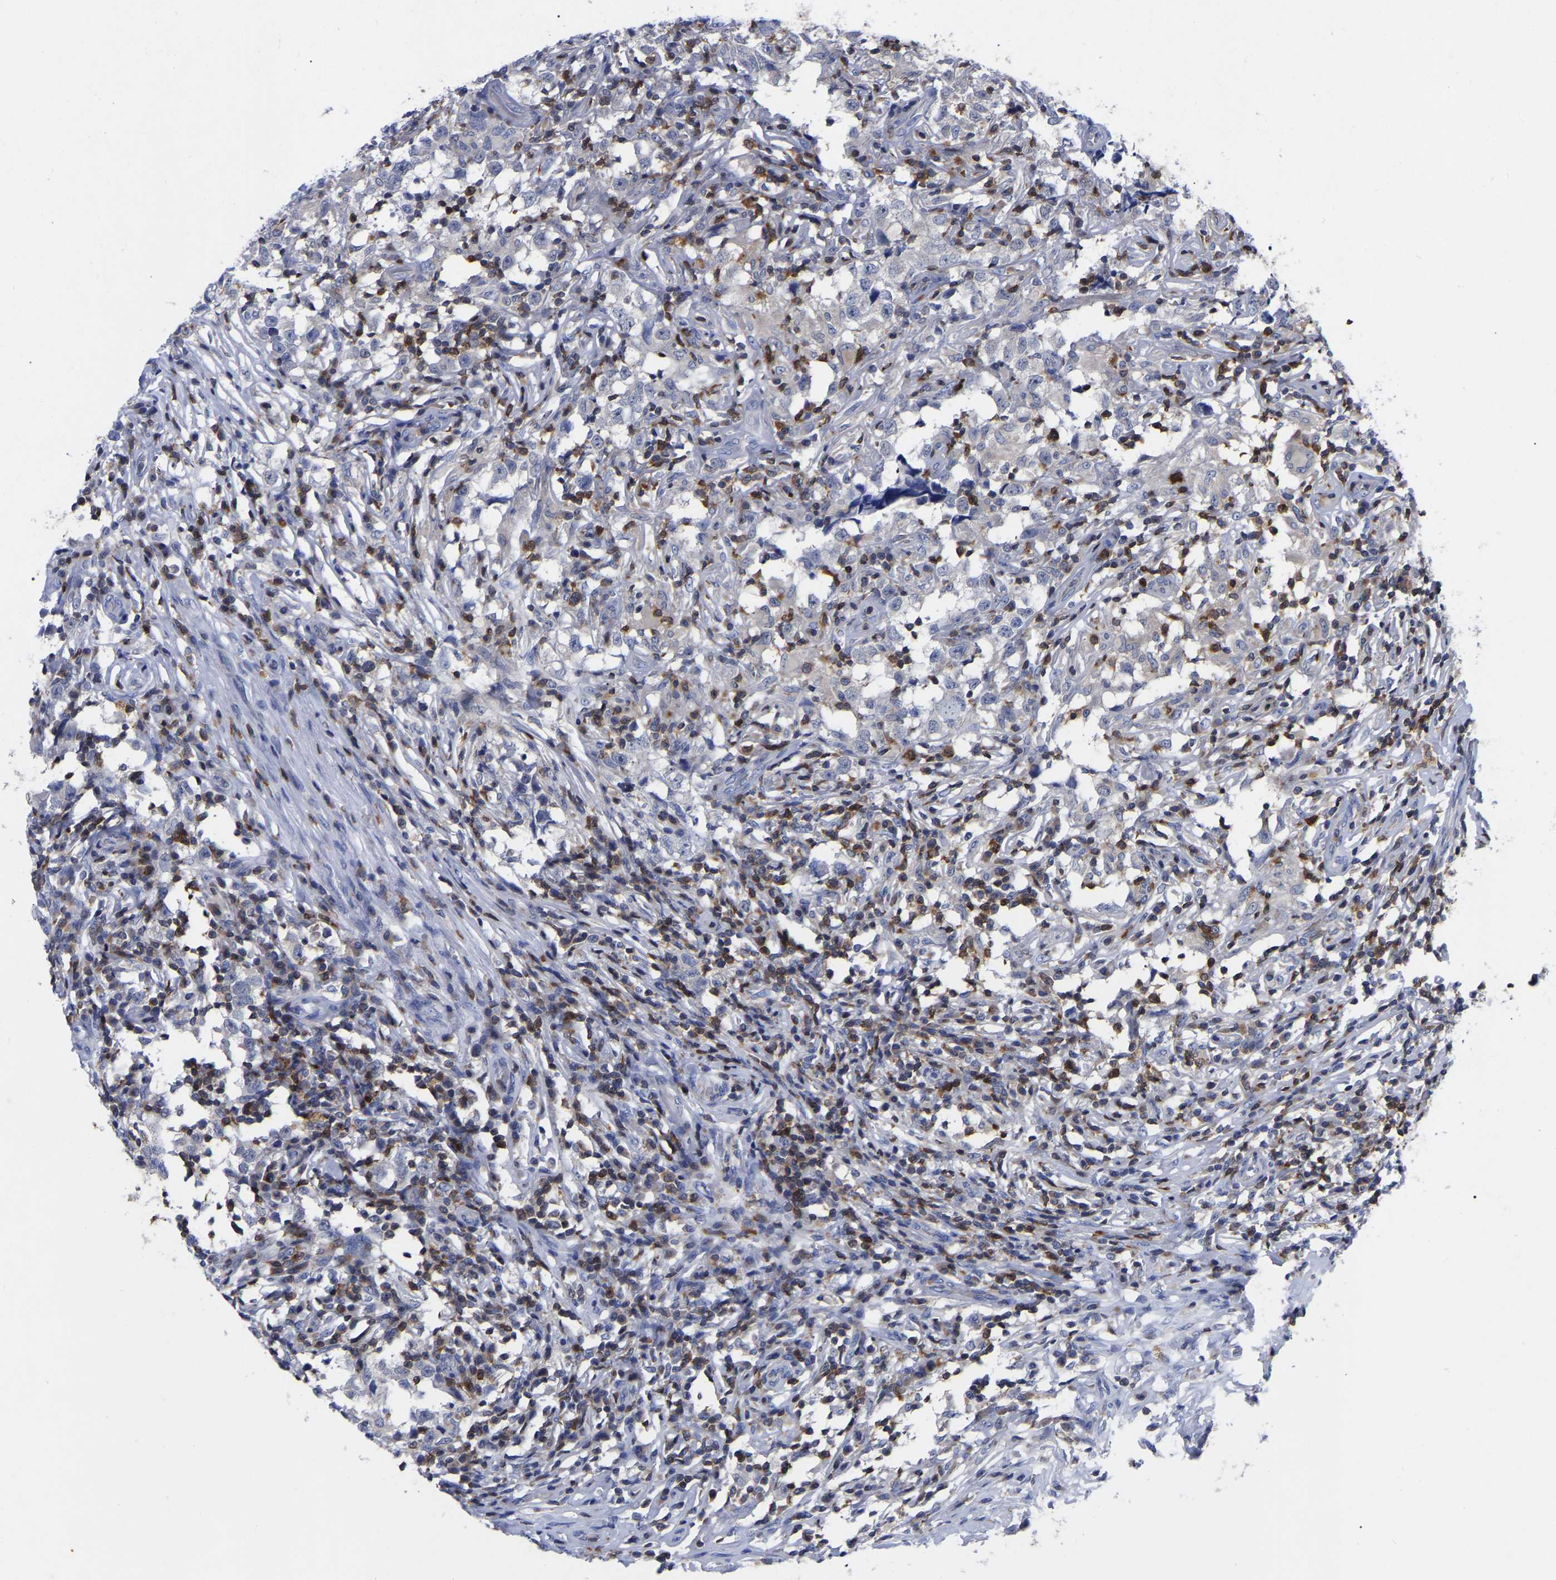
{"staining": {"intensity": "negative", "quantity": "none", "location": "none"}, "tissue": "testis cancer", "cell_type": "Tumor cells", "image_type": "cancer", "snomed": [{"axis": "morphology", "description": "Carcinoma, Embryonal, NOS"}, {"axis": "topography", "description": "Testis"}], "caption": "This is an immunohistochemistry micrograph of testis embryonal carcinoma. There is no expression in tumor cells.", "gene": "PTPN7", "patient": {"sex": "male", "age": 21}}